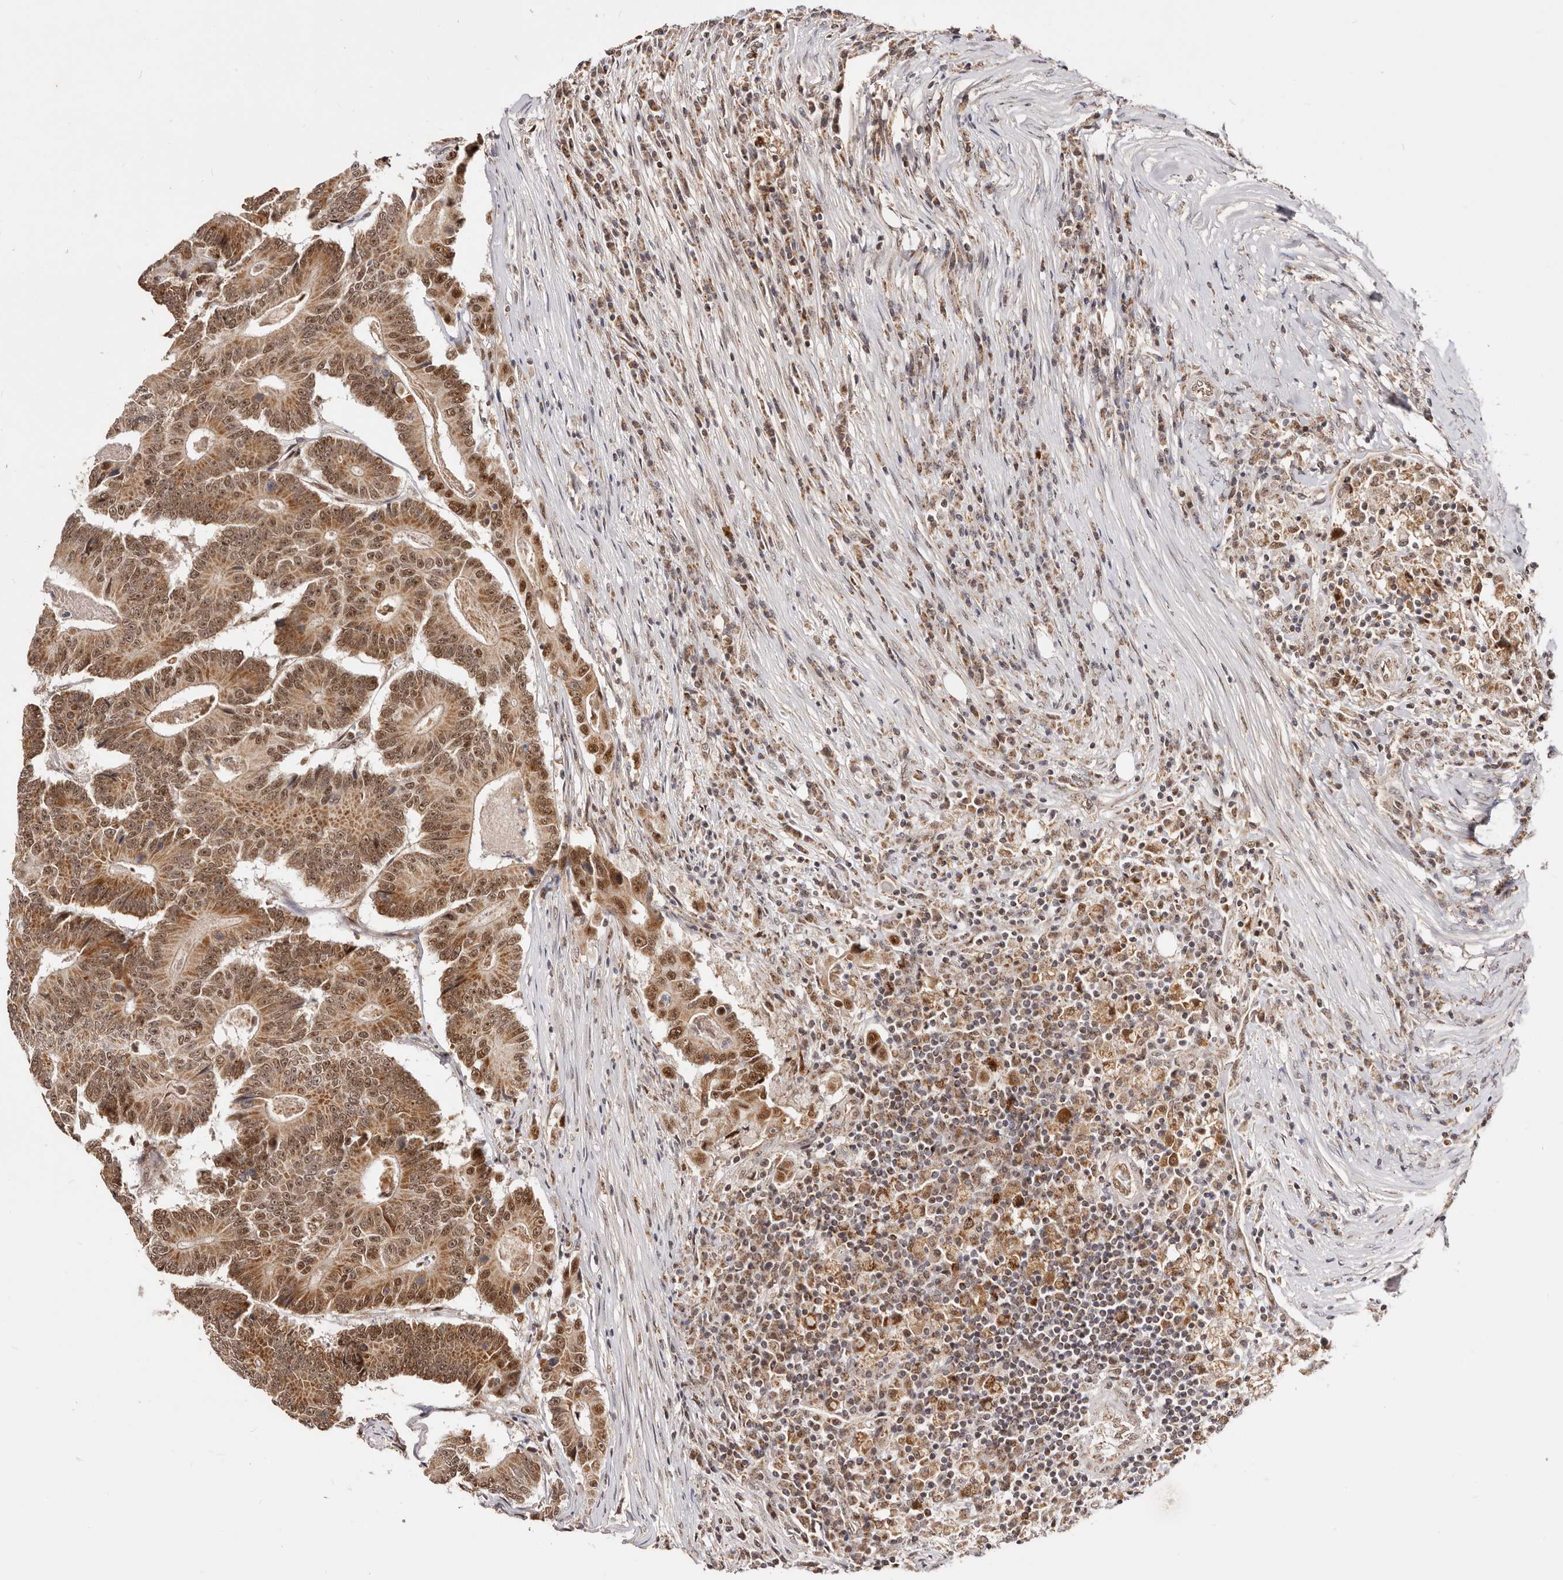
{"staining": {"intensity": "strong", "quantity": ">75%", "location": "cytoplasmic/membranous,nuclear"}, "tissue": "colorectal cancer", "cell_type": "Tumor cells", "image_type": "cancer", "snomed": [{"axis": "morphology", "description": "Adenocarcinoma, NOS"}, {"axis": "topography", "description": "Colon"}], "caption": "The micrograph displays a brown stain indicating the presence of a protein in the cytoplasmic/membranous and nuclear of tumor cells in colorectal cancer.", "gene": "SEC14L1", "patient": {"sex": "male", "age": 83}}